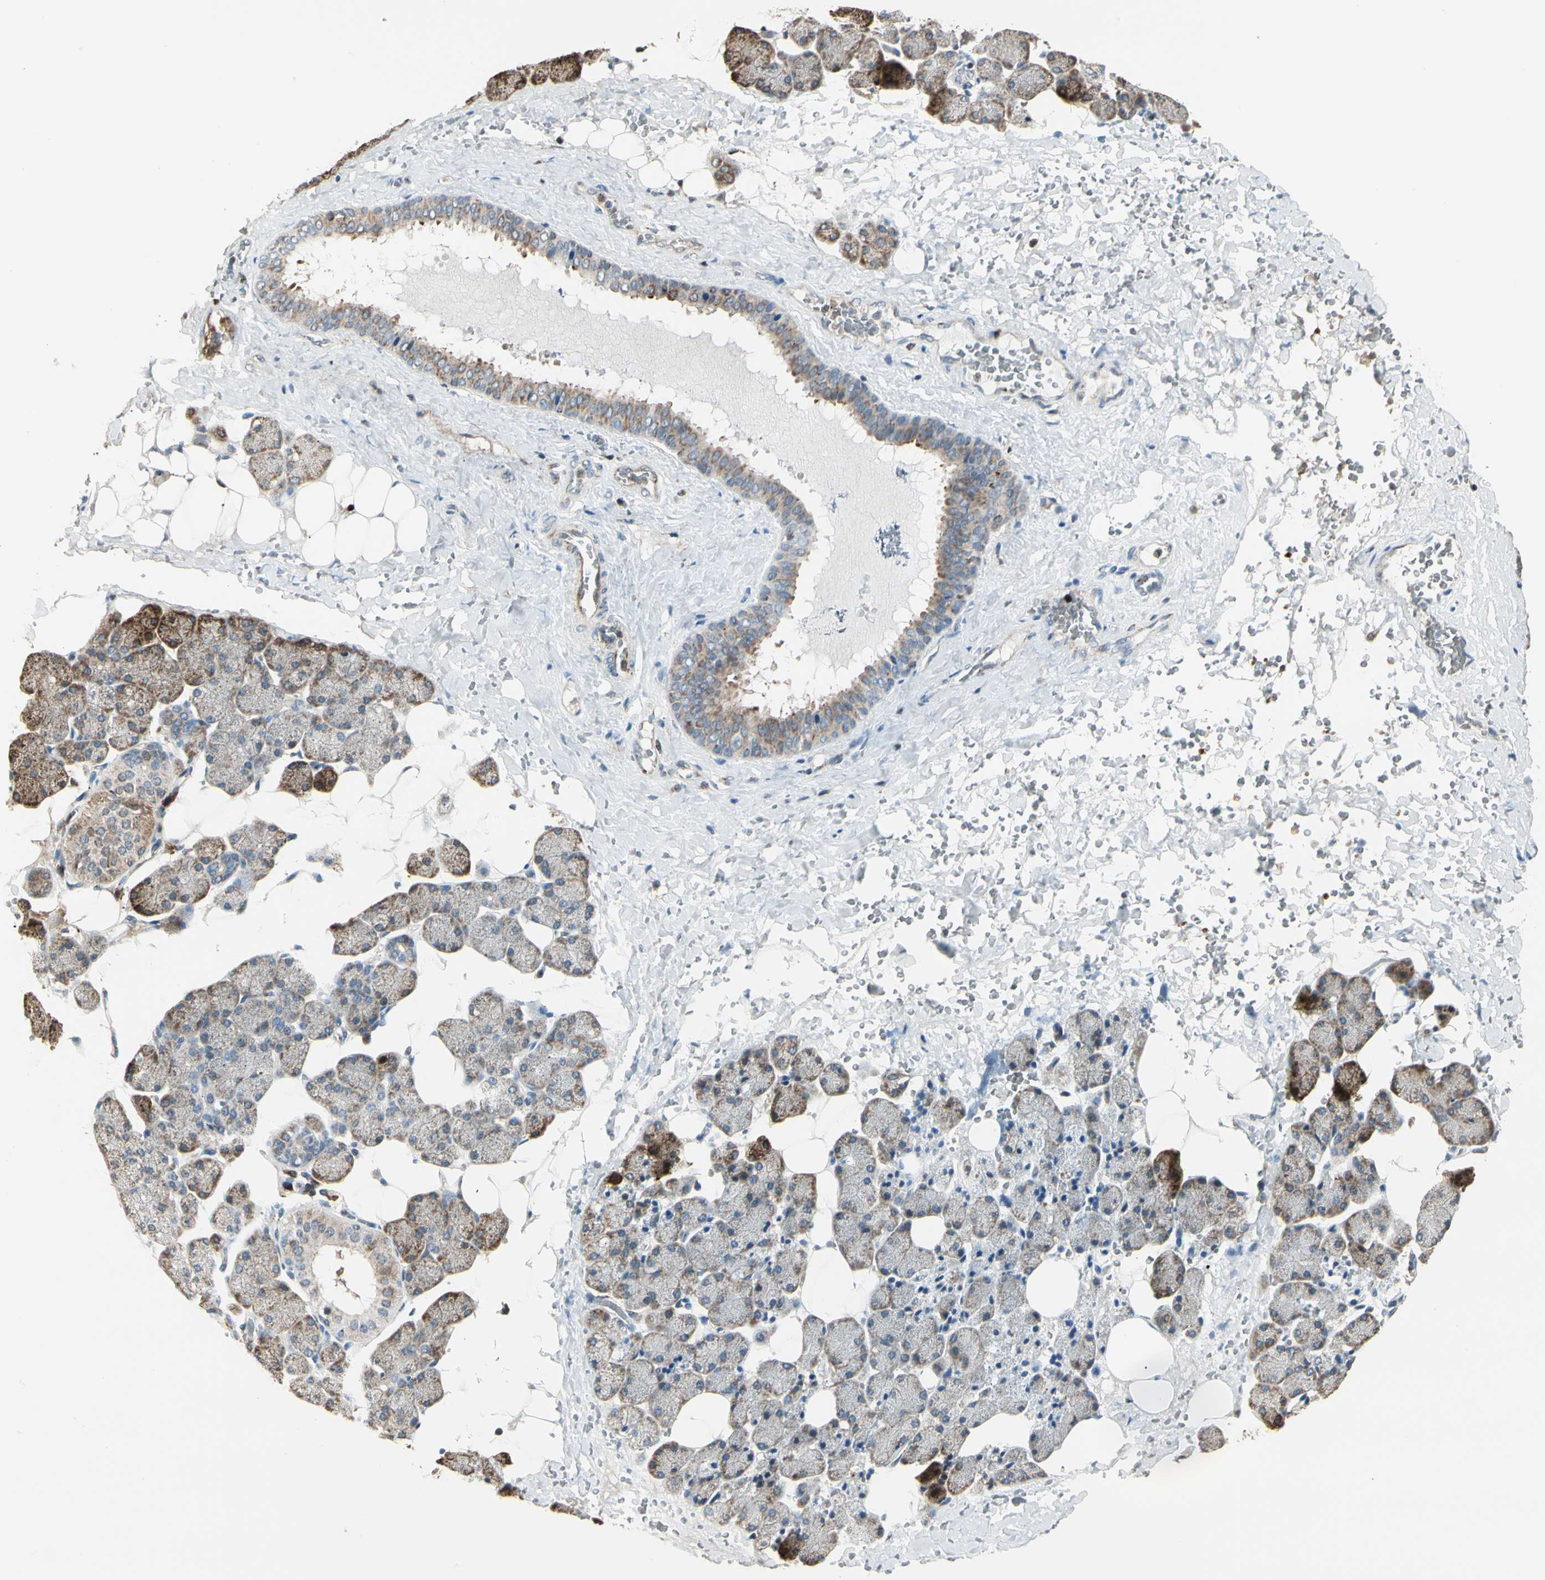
{"staining": {"intensity": "moderate", "quantity": "25%-75%", "location": "cytoplasmic/membranous"}, "tissue": "salivary gland", "cell_type": "Glandular cells", "image_type": "normal", "snomed": [{"axis": "morphology", "description": "Normal tissue, NOS"}, {"axis": "topography", "description": "Lymph node"}, {"axis": "topography", "description": "Salivary gland"}], "caption": "Immunohistochemical staining of unremarkable human salivary gland reveals medium levels of moderate cytoplasmic/membranous expression in about 25%-75% of glandular cells. Using DAB (3,3'-diaminobenzidine) (brown) and hematoxylin (blue) stains, captured at high magnification using brightfield microscopy.", "gene": "IP6K2", "patient": {"sex": "male", "age": 8}}